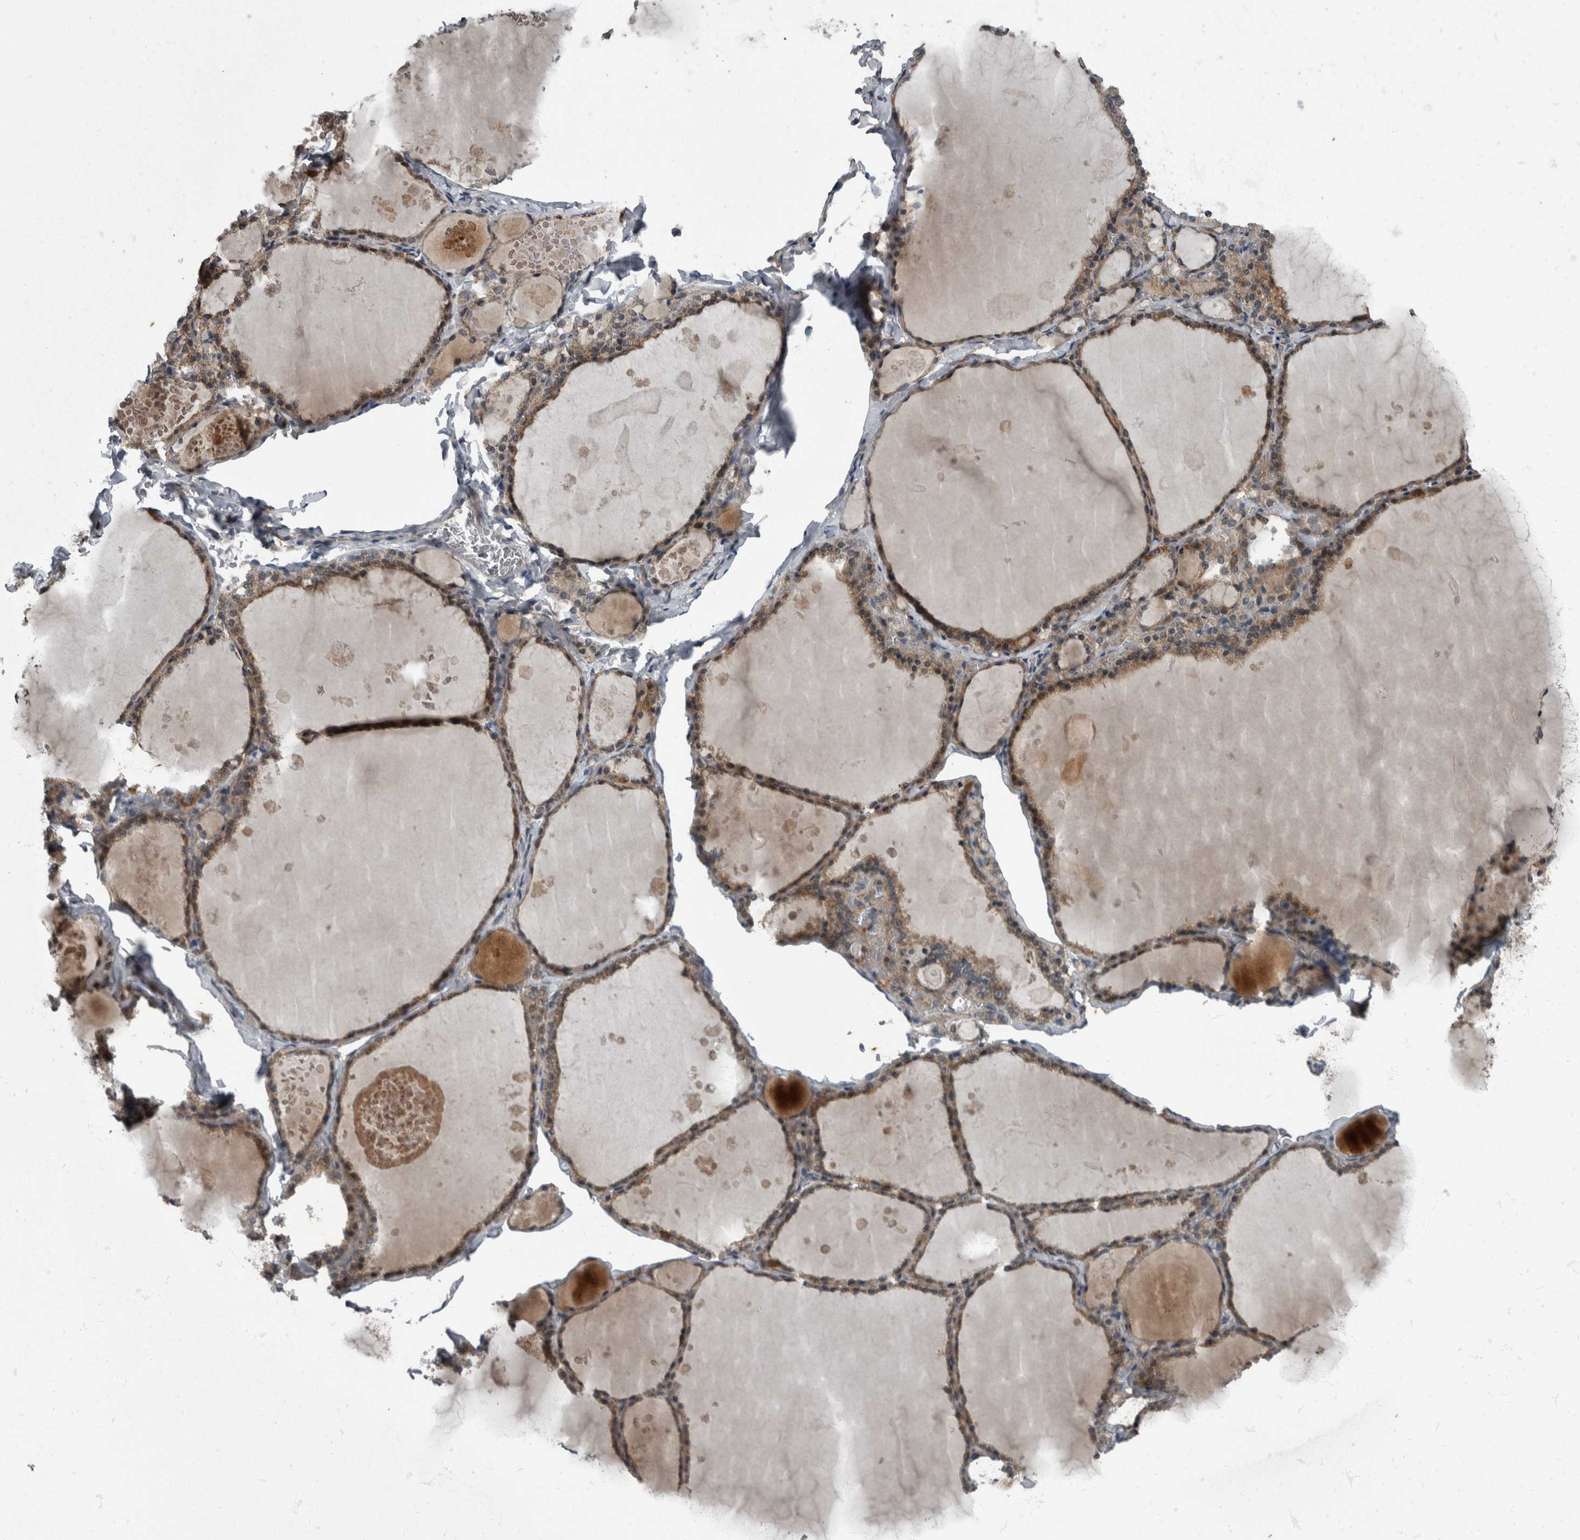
{"staining": {"intensity": "weak", "quantity": ">75%", "location": "cytoplasmic/membranous"}, "tissue": "thyroid gland", "cell_type": "Glandular cells", "image_type": "normal", "snomed": [{"axis": "morphology", "description": "Normal tissue, NOS"}, {"axis": "topography", "description": "Thyroid gland"}], "caption": "Brown immunohistochemical staining in unremarkable thyroid gland demonstrates weak cytoplasmic/membranous staining in about >75% of glandular cells.", "gene": "RABGGTB", "patient": {"sex": "male", "age": 56}}